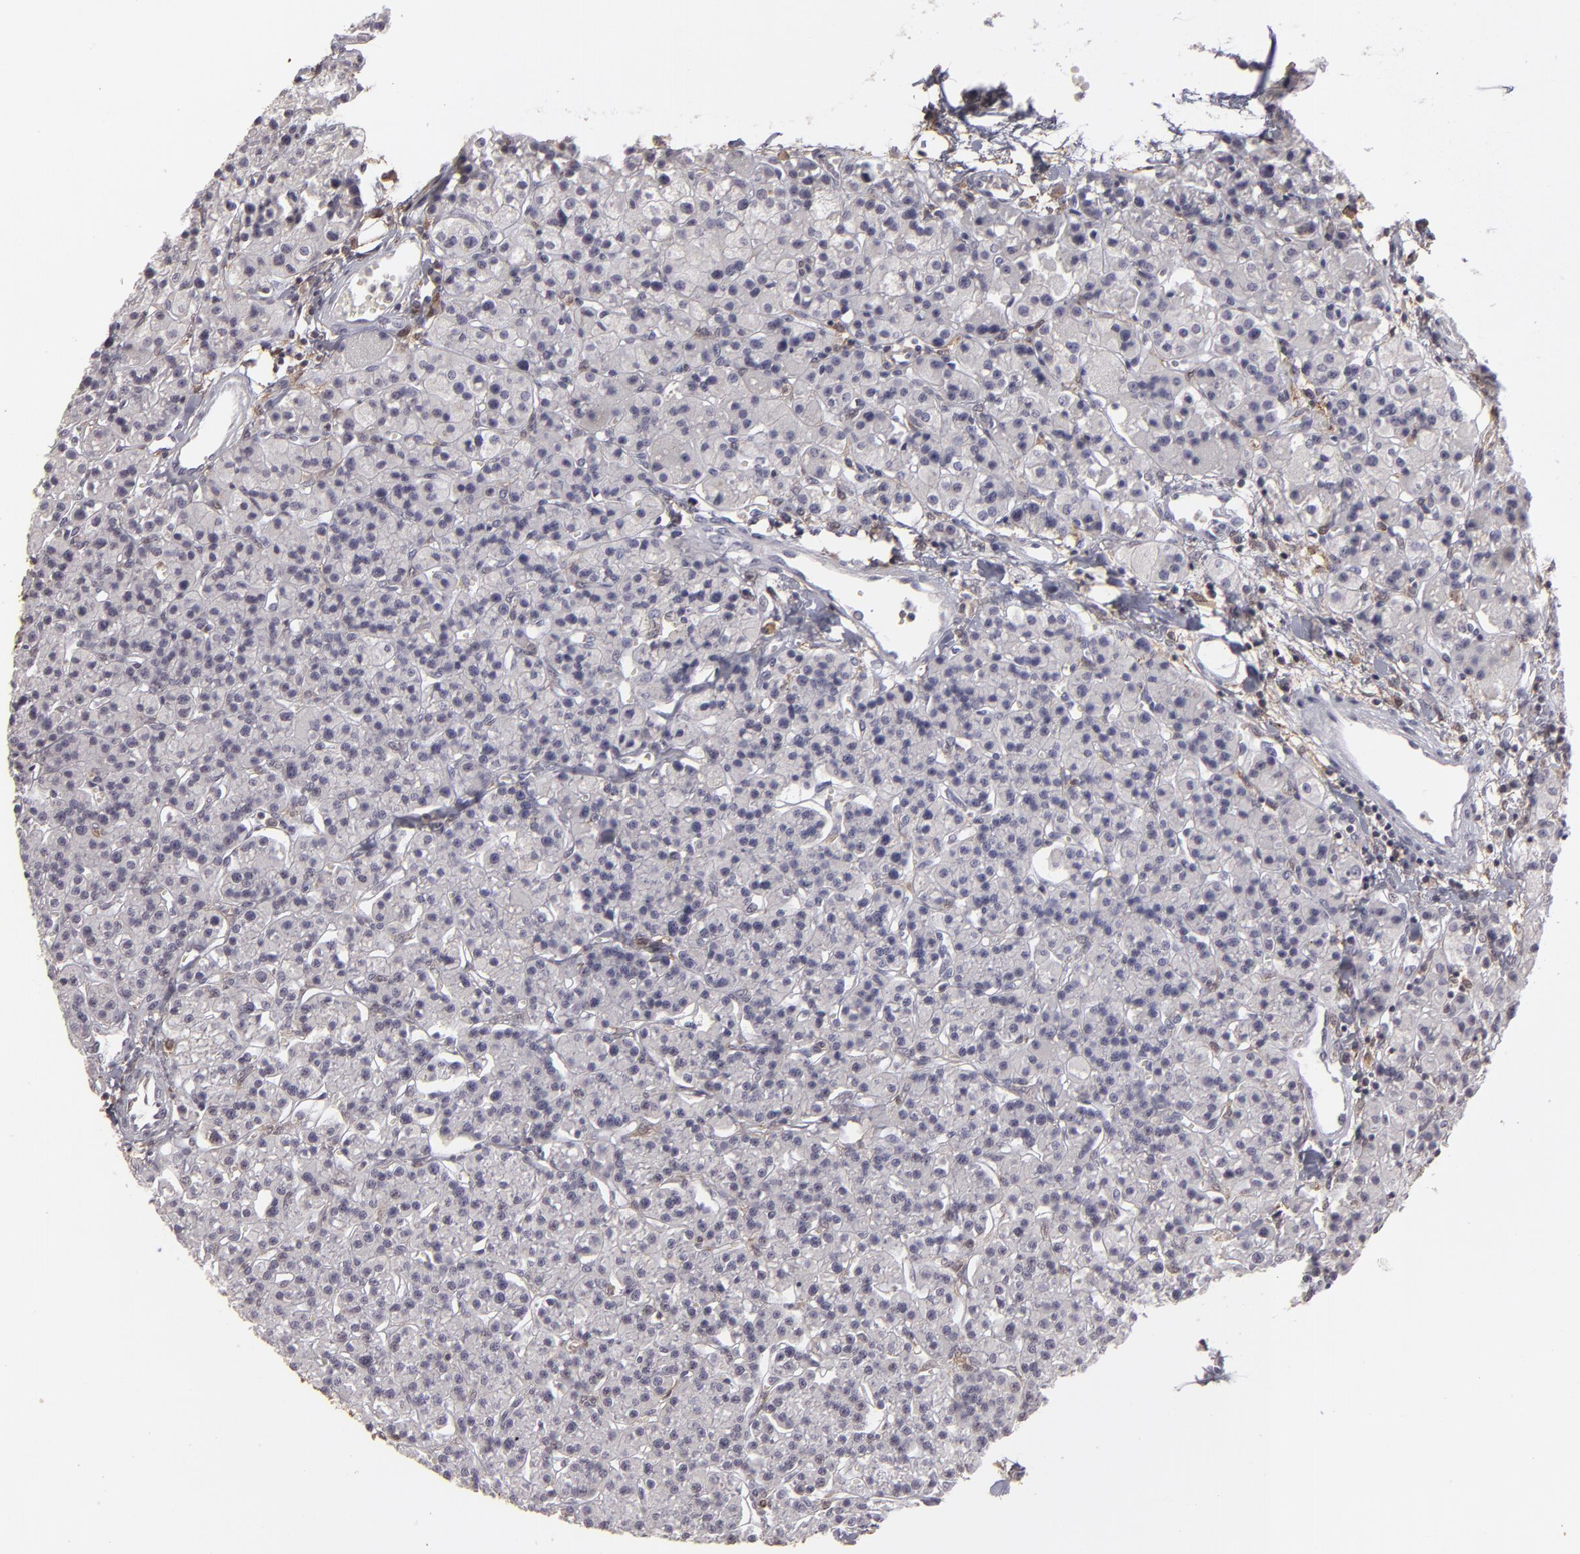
{"staining": {"intensity": "negative", "quantity": "none", "location": "none"}, "tissue": "parathyroid gland", "cell_type": "Glandular cells", "image_type": "normal", "snomed": [{"axis": "morphology", "description": "Normal tissue, NOS"}, {"axis": "topography", "description": "Parathyroid gland"}], "caption": "Normal parathyroid gland was stained to show a protein in brown. There is no significant positivity in glandular cells.", "gene": "SEMA3G", "patient": {"sex": "female", "age": 58}}